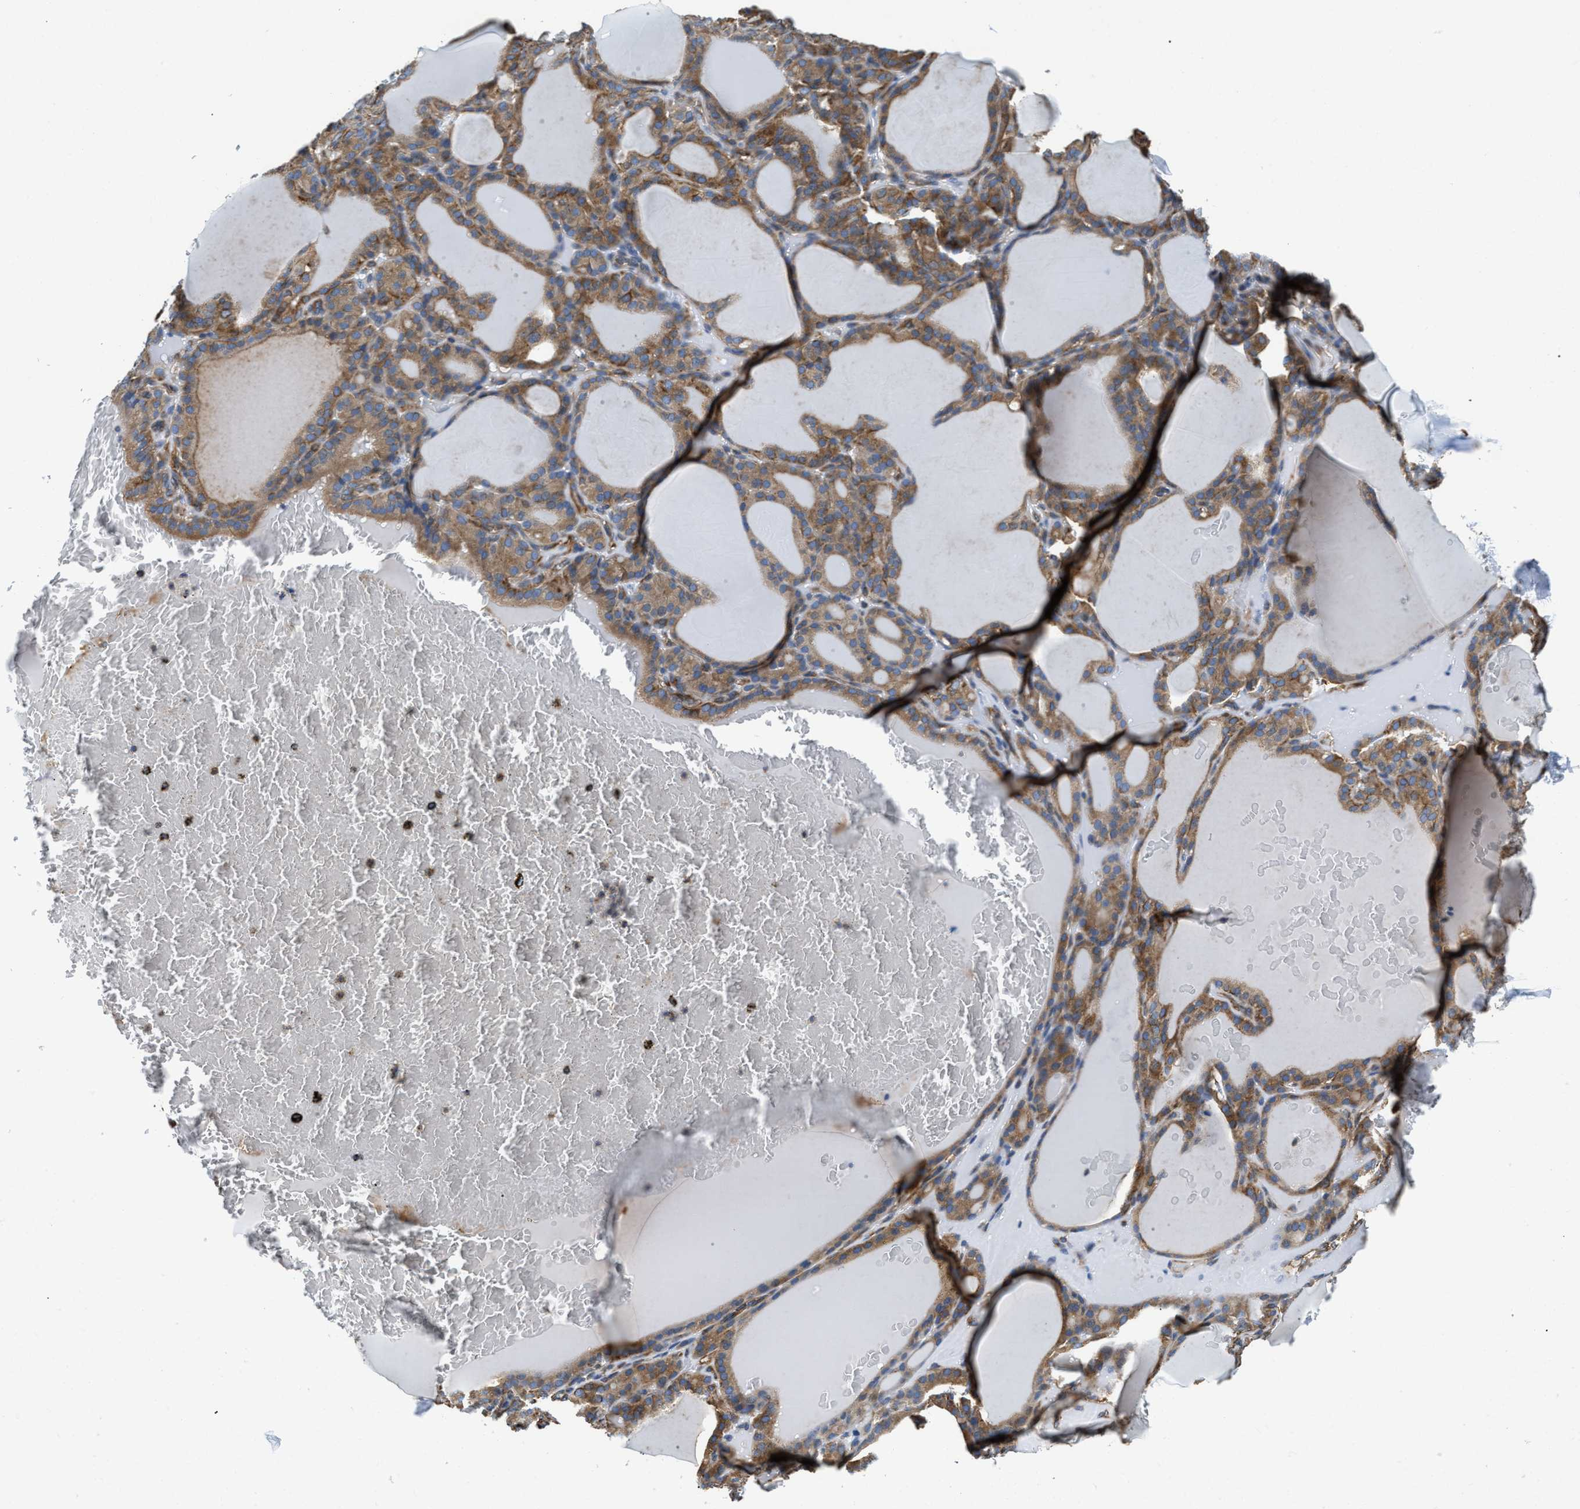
{"staining": {"intensity": "moderate", "quantity": ">75%", "location": "cytoplasmic/membranous"}, "tissue": "thyroid gland", "cell_type": "Glandular cells", "image_type": "normal", "snomed": [{"axis": "morphology", "description": "Normal tissue, NOS"}, {"axis": "topography", "description": "Thyroid gland"}], "caption": "A medium amount of moderate cytoplasmic/membranous expression is appreciated in approximately >75% of glandular cells in normal thyroid gland.", "gene": "HSD17B12", "patient": {"sex": "female", "age": 28}}